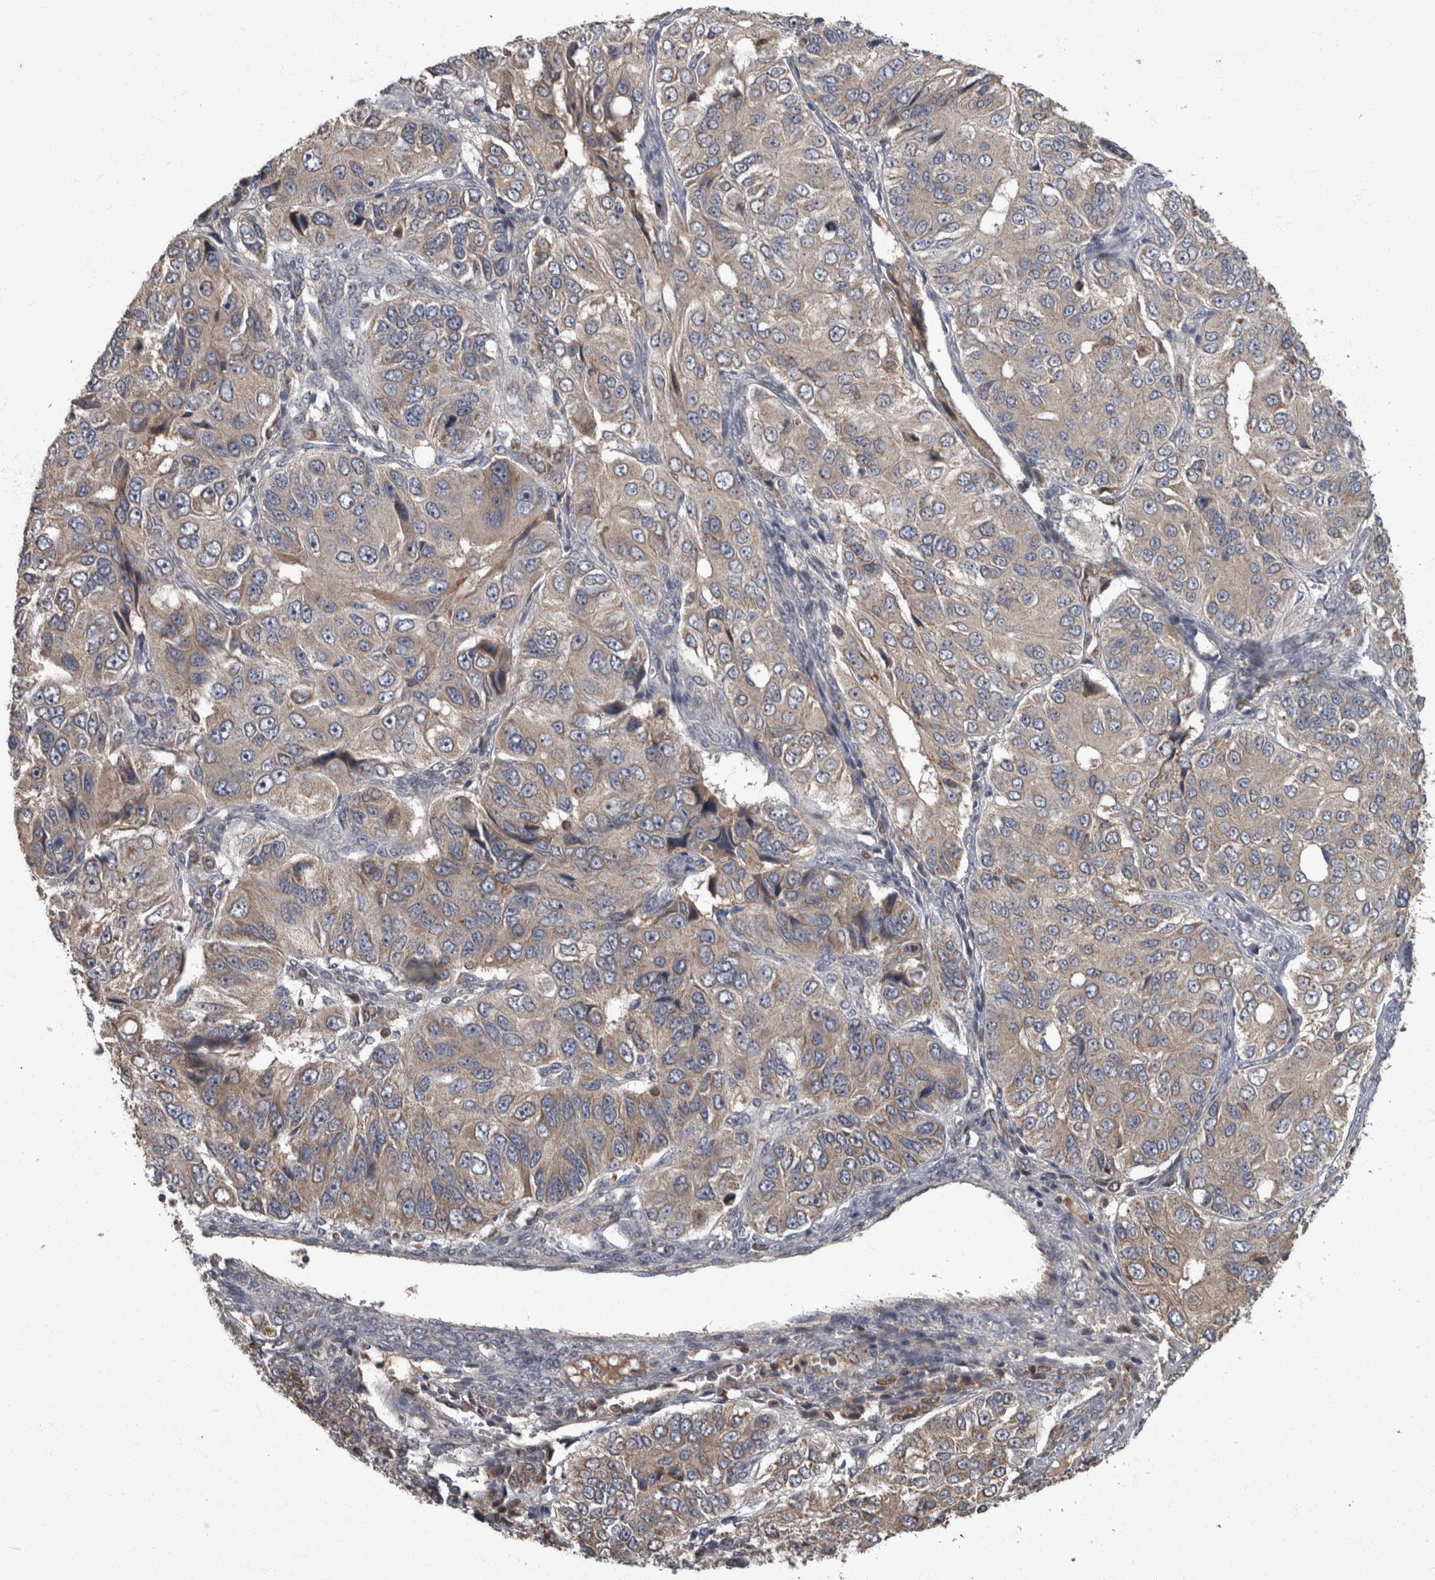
{"staining": {"intensity": "weak", "quantity": "25%-75%", "location": "cytoplasmic/membranous"}, "tissue": "ovarian cancer", "cell_type": "Tumor cells", "image_type": "cancer", "snomed": [{"axis": "morphology", "description": "Carcinoma, endometroid"}, {"axis": "topography", "description": "Ovary"}], "caption": "High-power microscopy captured an immunohistochemistry photomicrograph of ovarian cancer (endometroid carcinoma), revealing weak cytoplasmic/membranous expression in approximately 25%-75% of tumor cells.", "gene": "PPP1R3C", "patient": {"sex": "female", "age": 51}}